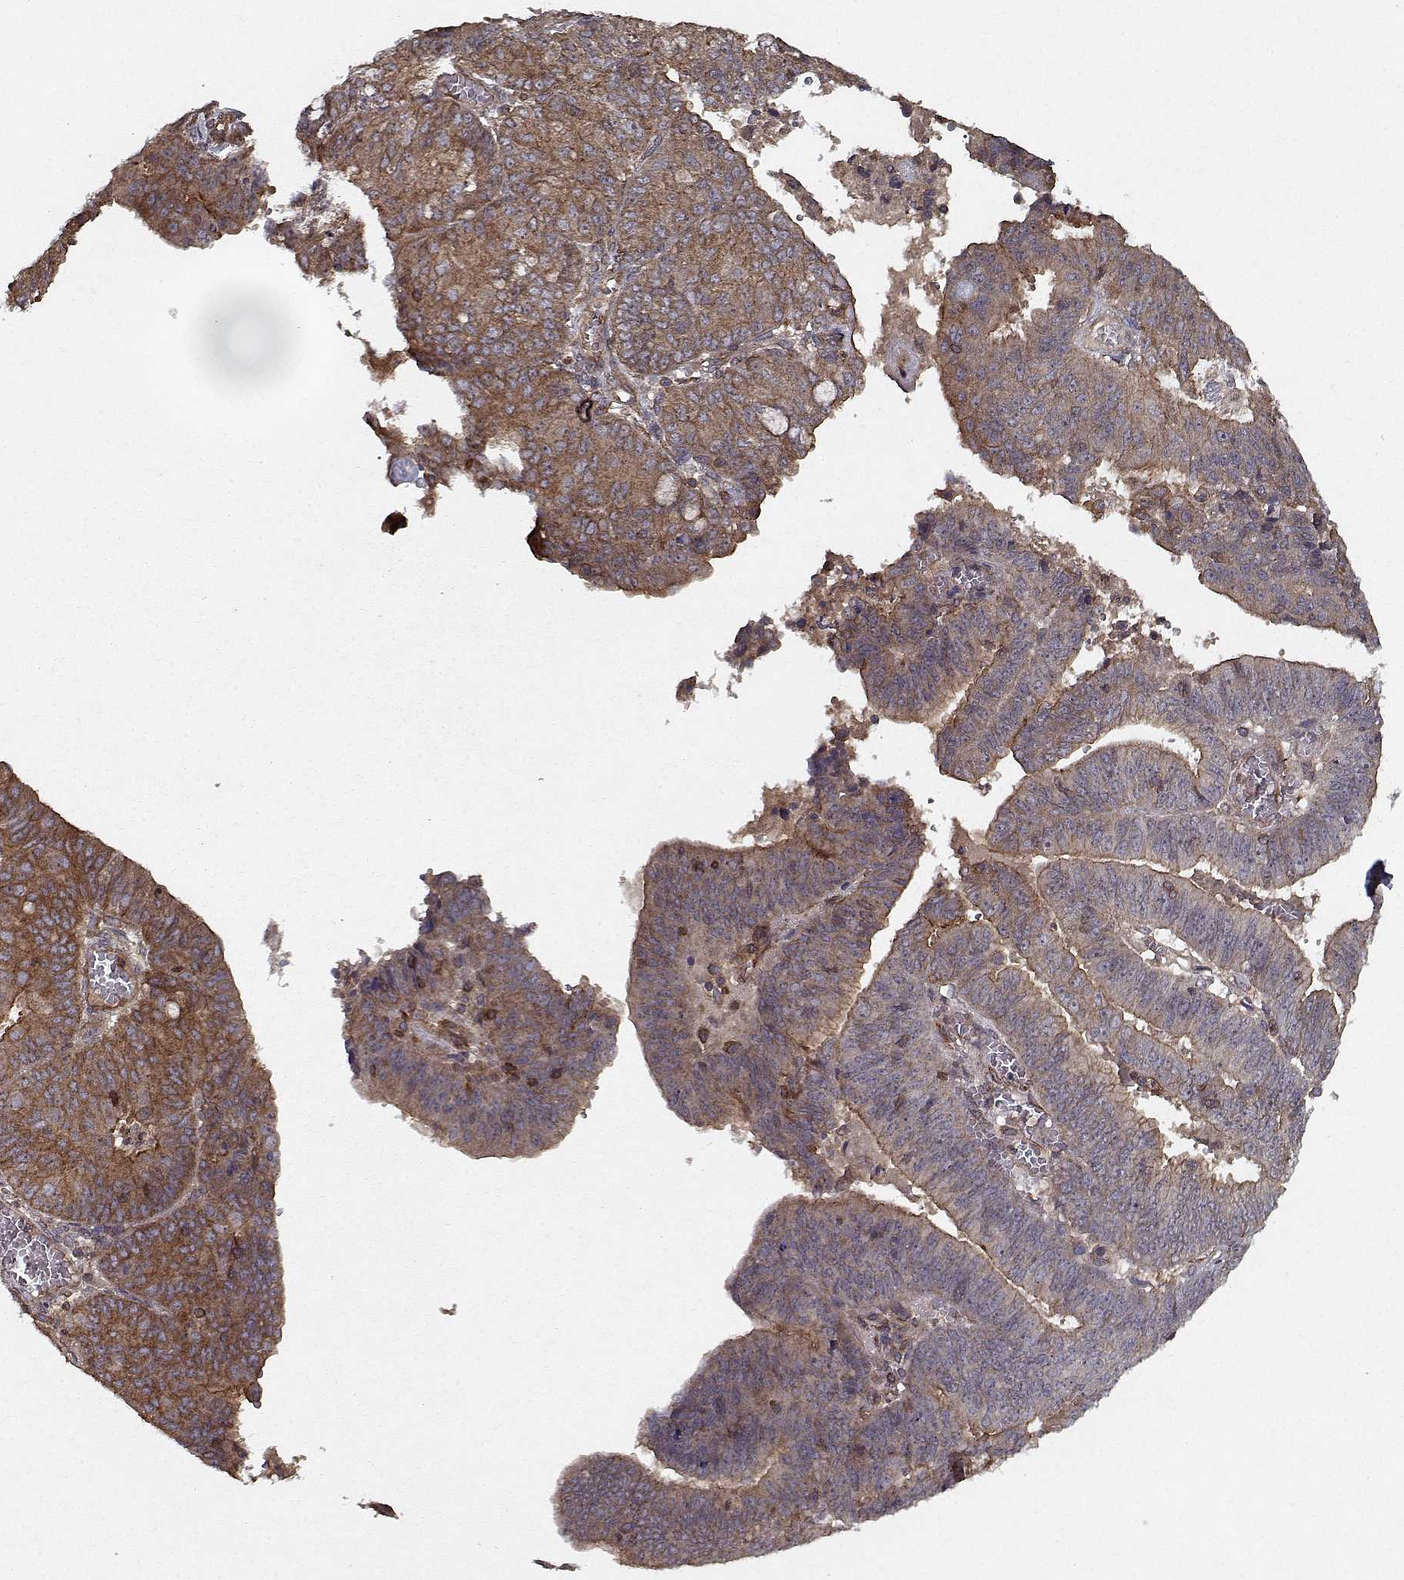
{"staining": {"intensity": "moderate", "quantity": "<25%", "location": "cytoplasmic/membranous"}, "tissue": "endometrial cancer", "cell_type": "Tumor cells", "image_type": "cancer", "snomed": [{"axis": "morphology", "description": "Adenocarcinoma, NOS"}, {"axis": "topography", "description": "Endometrium"}], "caption": "The immunohistochemical stain labels moderate cytoplasmic/membranous expression in tumor cells of adenocarcinoma (endometrial) tissue. (brown staining indicates protein expression, while blue staining denotes nuclei).", "gene": "PPP1R12A", "patient": {"sex": "female", "age": 82}}